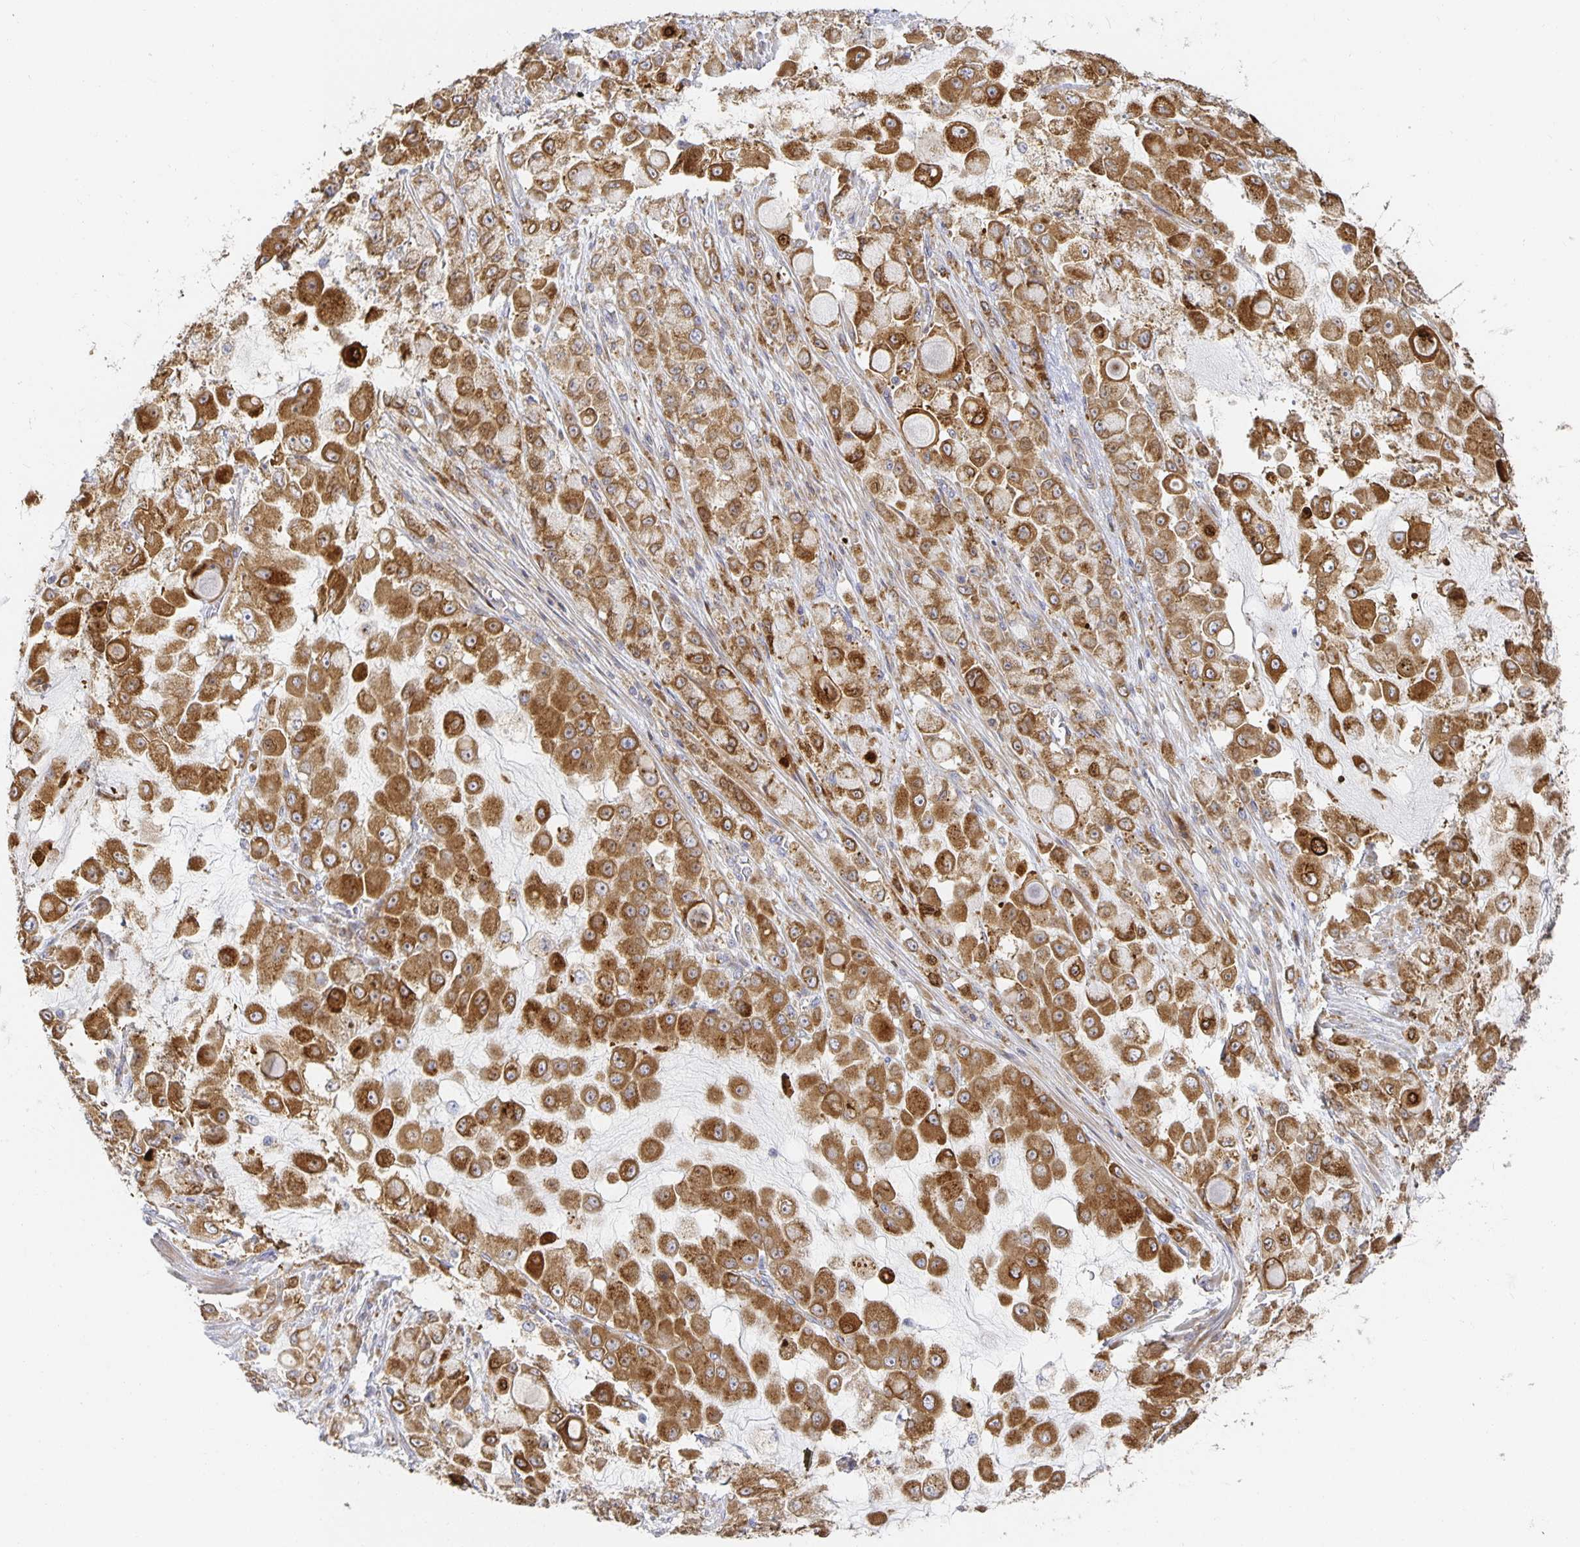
{"staining": {"intensity": "moderate", "quantity": ">75%", "location": "cytoplasmic/membranous"}, "tissue": "stomach cancer", "cell_type": "Tumor cells", "image_type": "cancer", "snomed": [{"axis": "morphology", "description": "Adenocarcinoma, NOS"}, {"axis": "topography", "description": "Stomach"}], "caption": "Immunohistochemical staining of human adenocarcinoma (stomach) demonstrates moderate cytoplasmic/membranous protein staining in about >75% of tumor cells. Ihc stains the protein in brown and the nuclei are stained blue.", "gene": "NOMO1", "patient": {"sex": "female", "age": 76}}